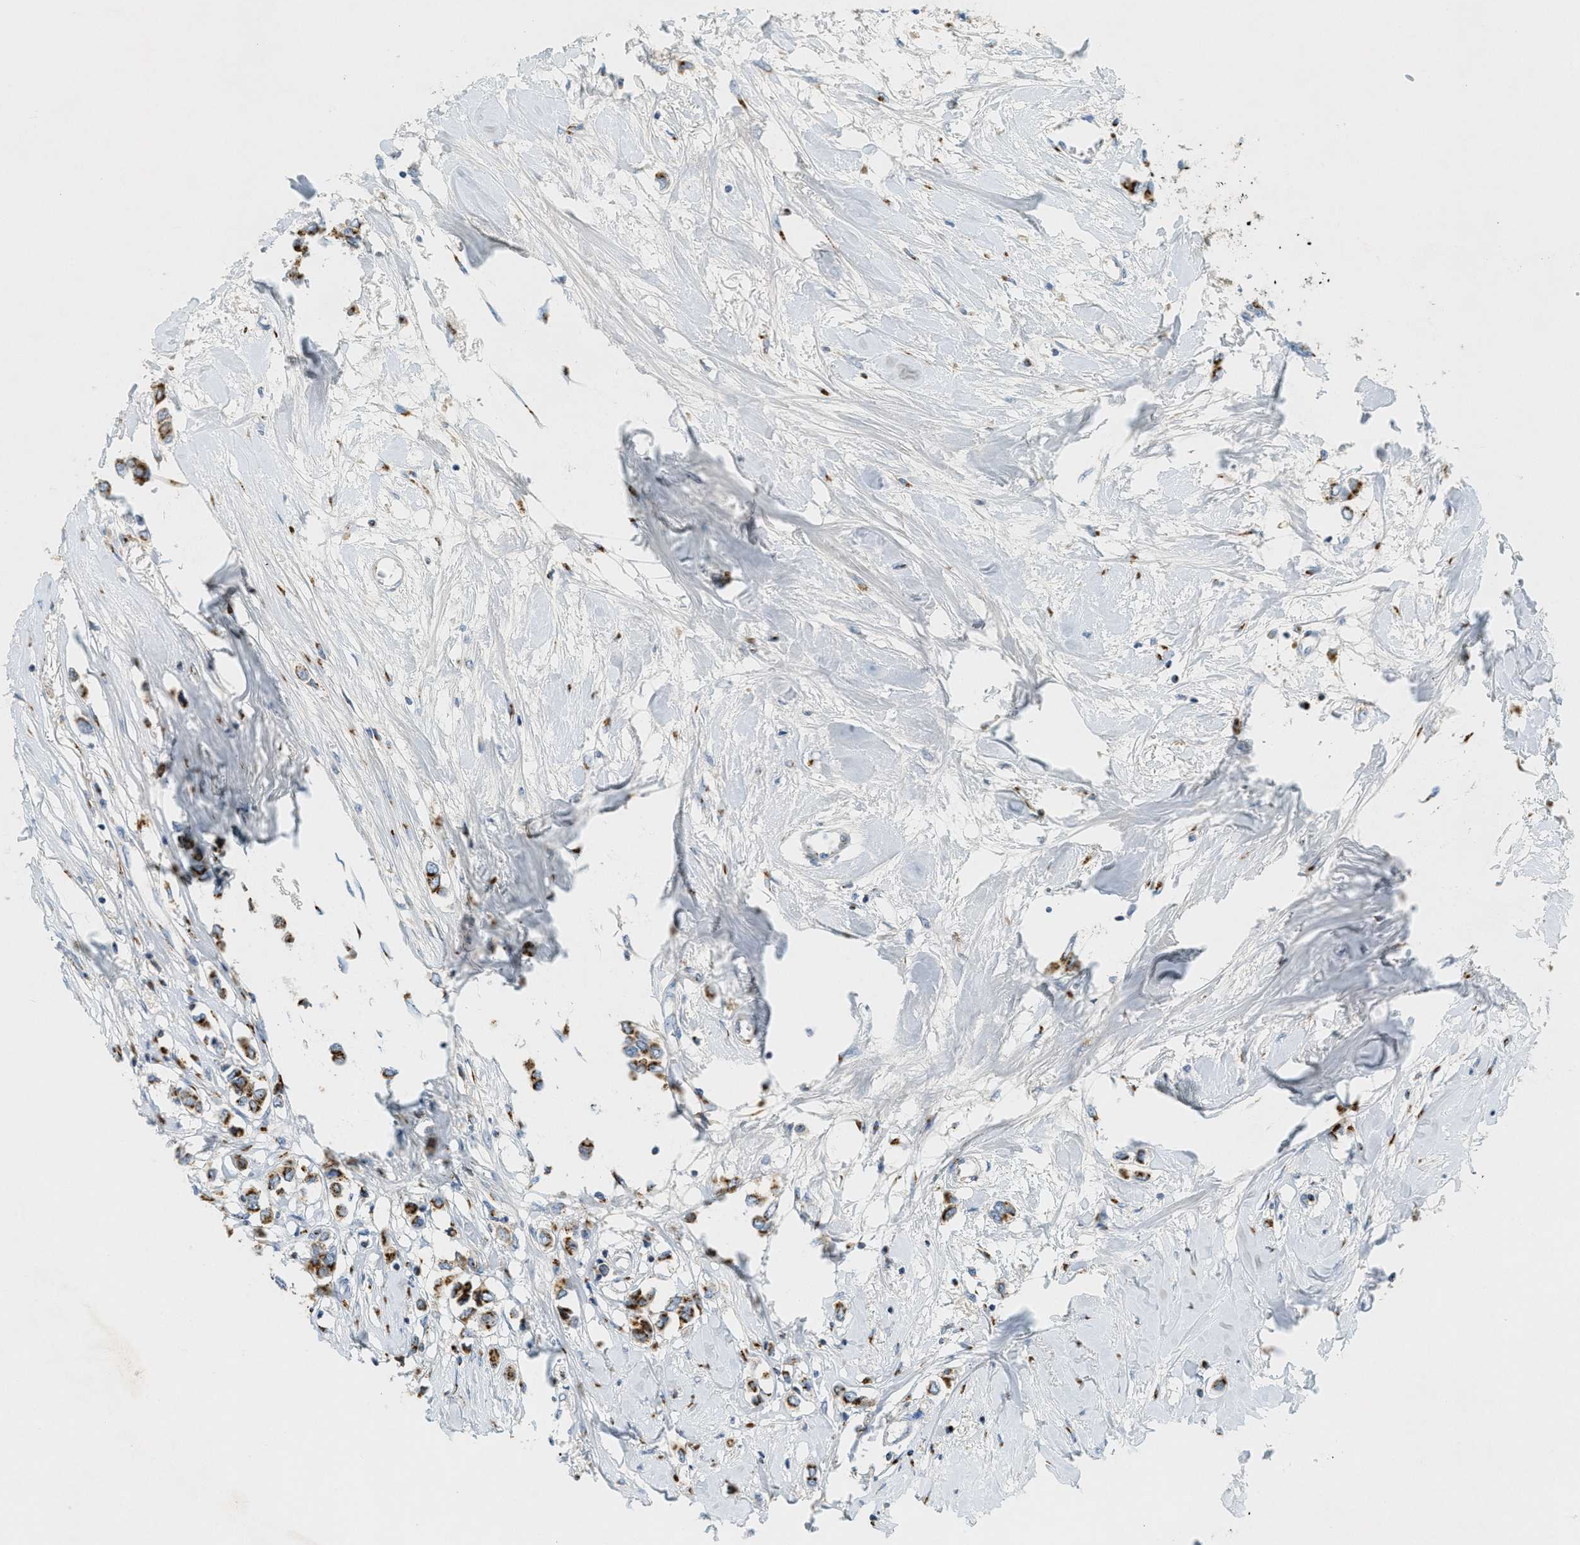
{"staining": {"intensity": "strong", "quantity": ">75%", "location": "cytoplasmic/membranous"}, "tissue": "breast cancer", "cell_type": "Tumor cells", "image_type": "cancer", "snomed": [{"axis": "morphology", "description": "Lobular carcinoma"}, {"axis": "topography", "description": "Breast"}], "caption": "Breast cancer was stained to show a protein in brown. There is high levels of strong cytoplasmic/membranous expression in about >75% of tumor cells. (IHC, brightfield microscopy, high magnification).", "gene": "ENTPD4", "patient": {"sex": "female", "age": 51}}